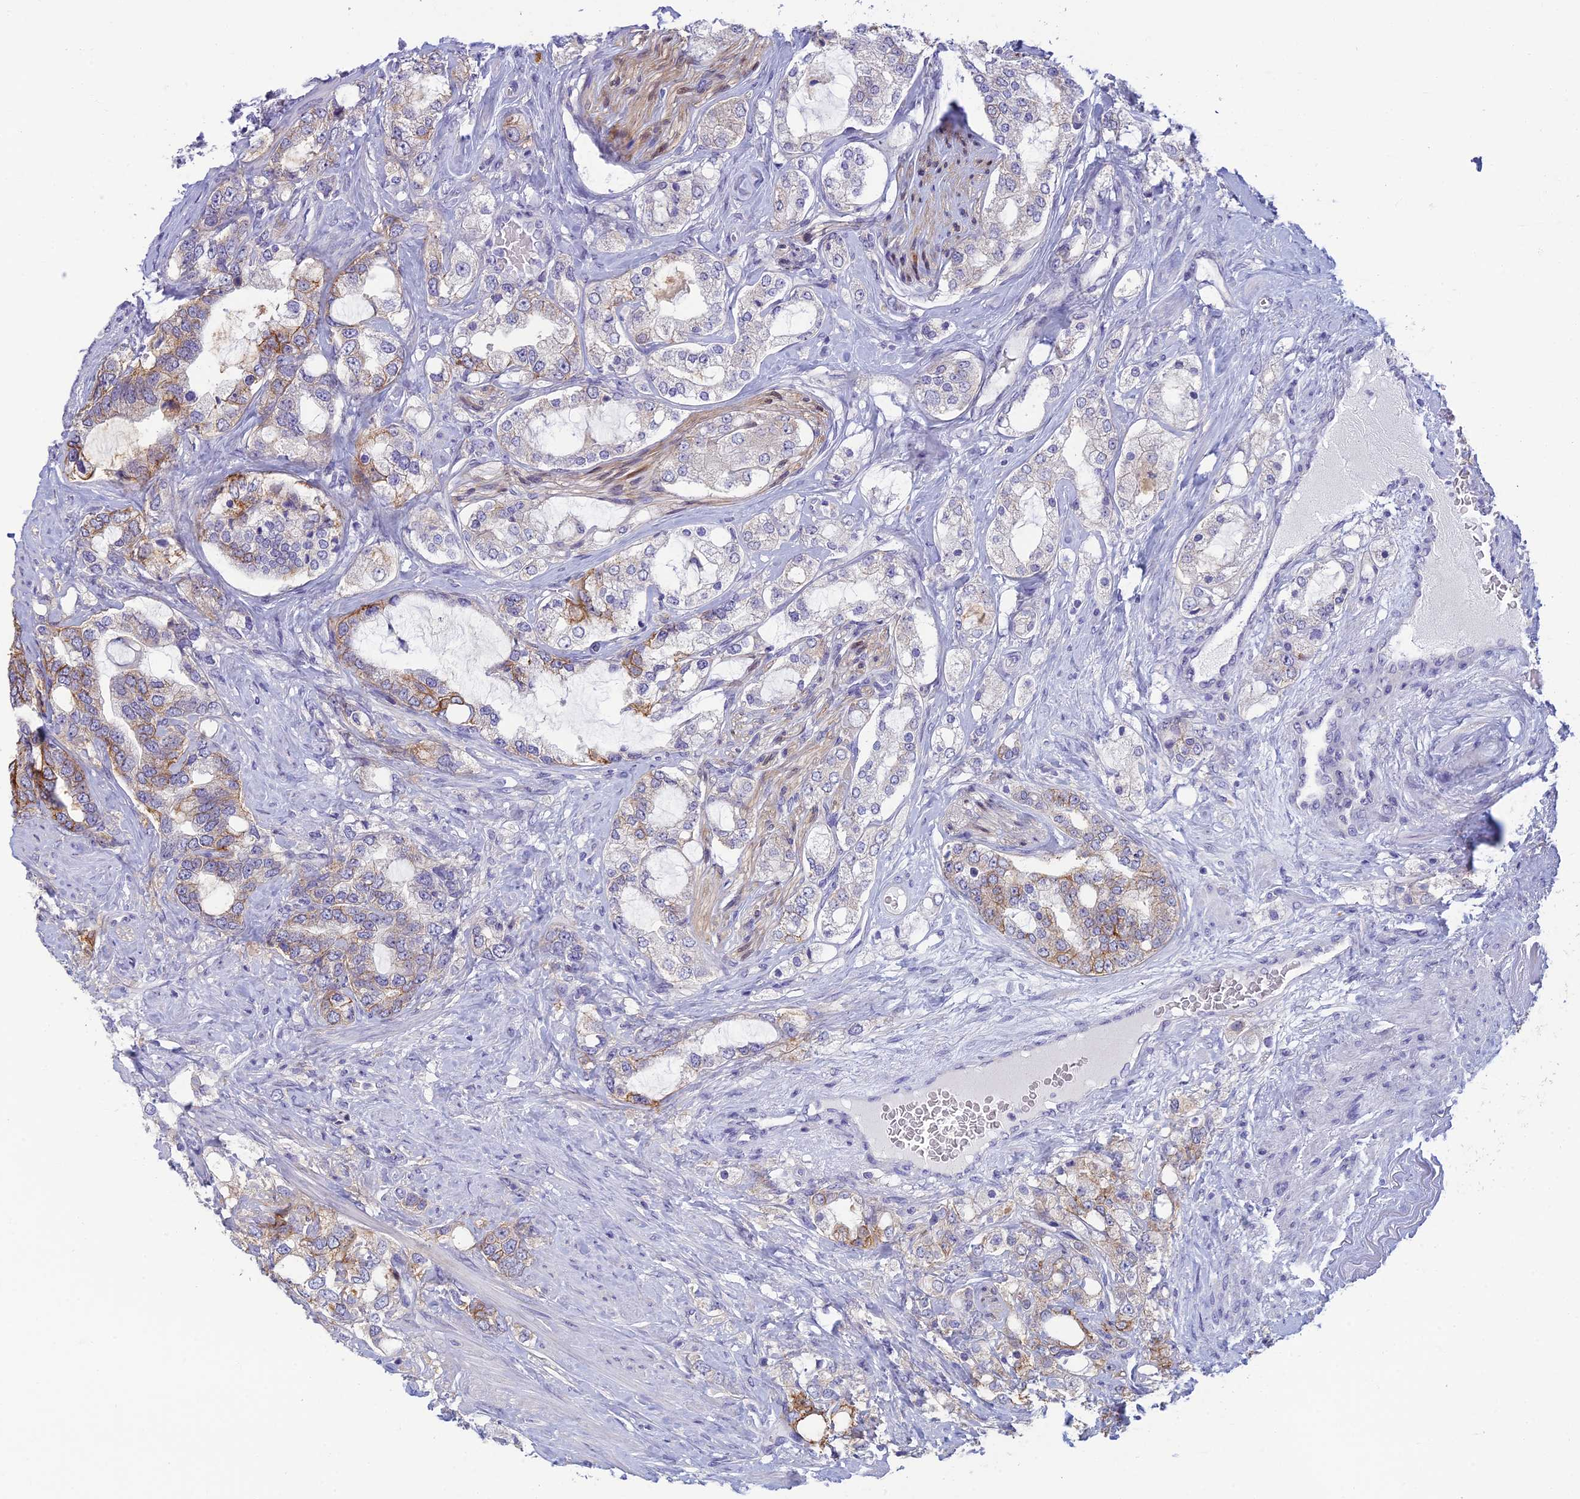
{"staining": {"intensity": "moderate", "quantity": "<25%", "location": "cytoplasmic/membranous"}, "tissue": "prostate cancer", "cell_type": "Tumor cells", "image_type": "cancer", "snomed": [{"axis": "morphology", "description": "Adenocarcinoma, High grade"}, {"axis": "topography", "description": "Prostate"}], "caption": "Protein staining of prostate cancer tissue displays moderate cytoplasmic/membranous staining in approximately <25% of tumor cells. (DAB (3,3'-diaminobenzidine) IHC, brown staining for protein, blue staining for nuclei).", "gene": "NEURL1", "patient": {"sex": "male", "age": 64}}